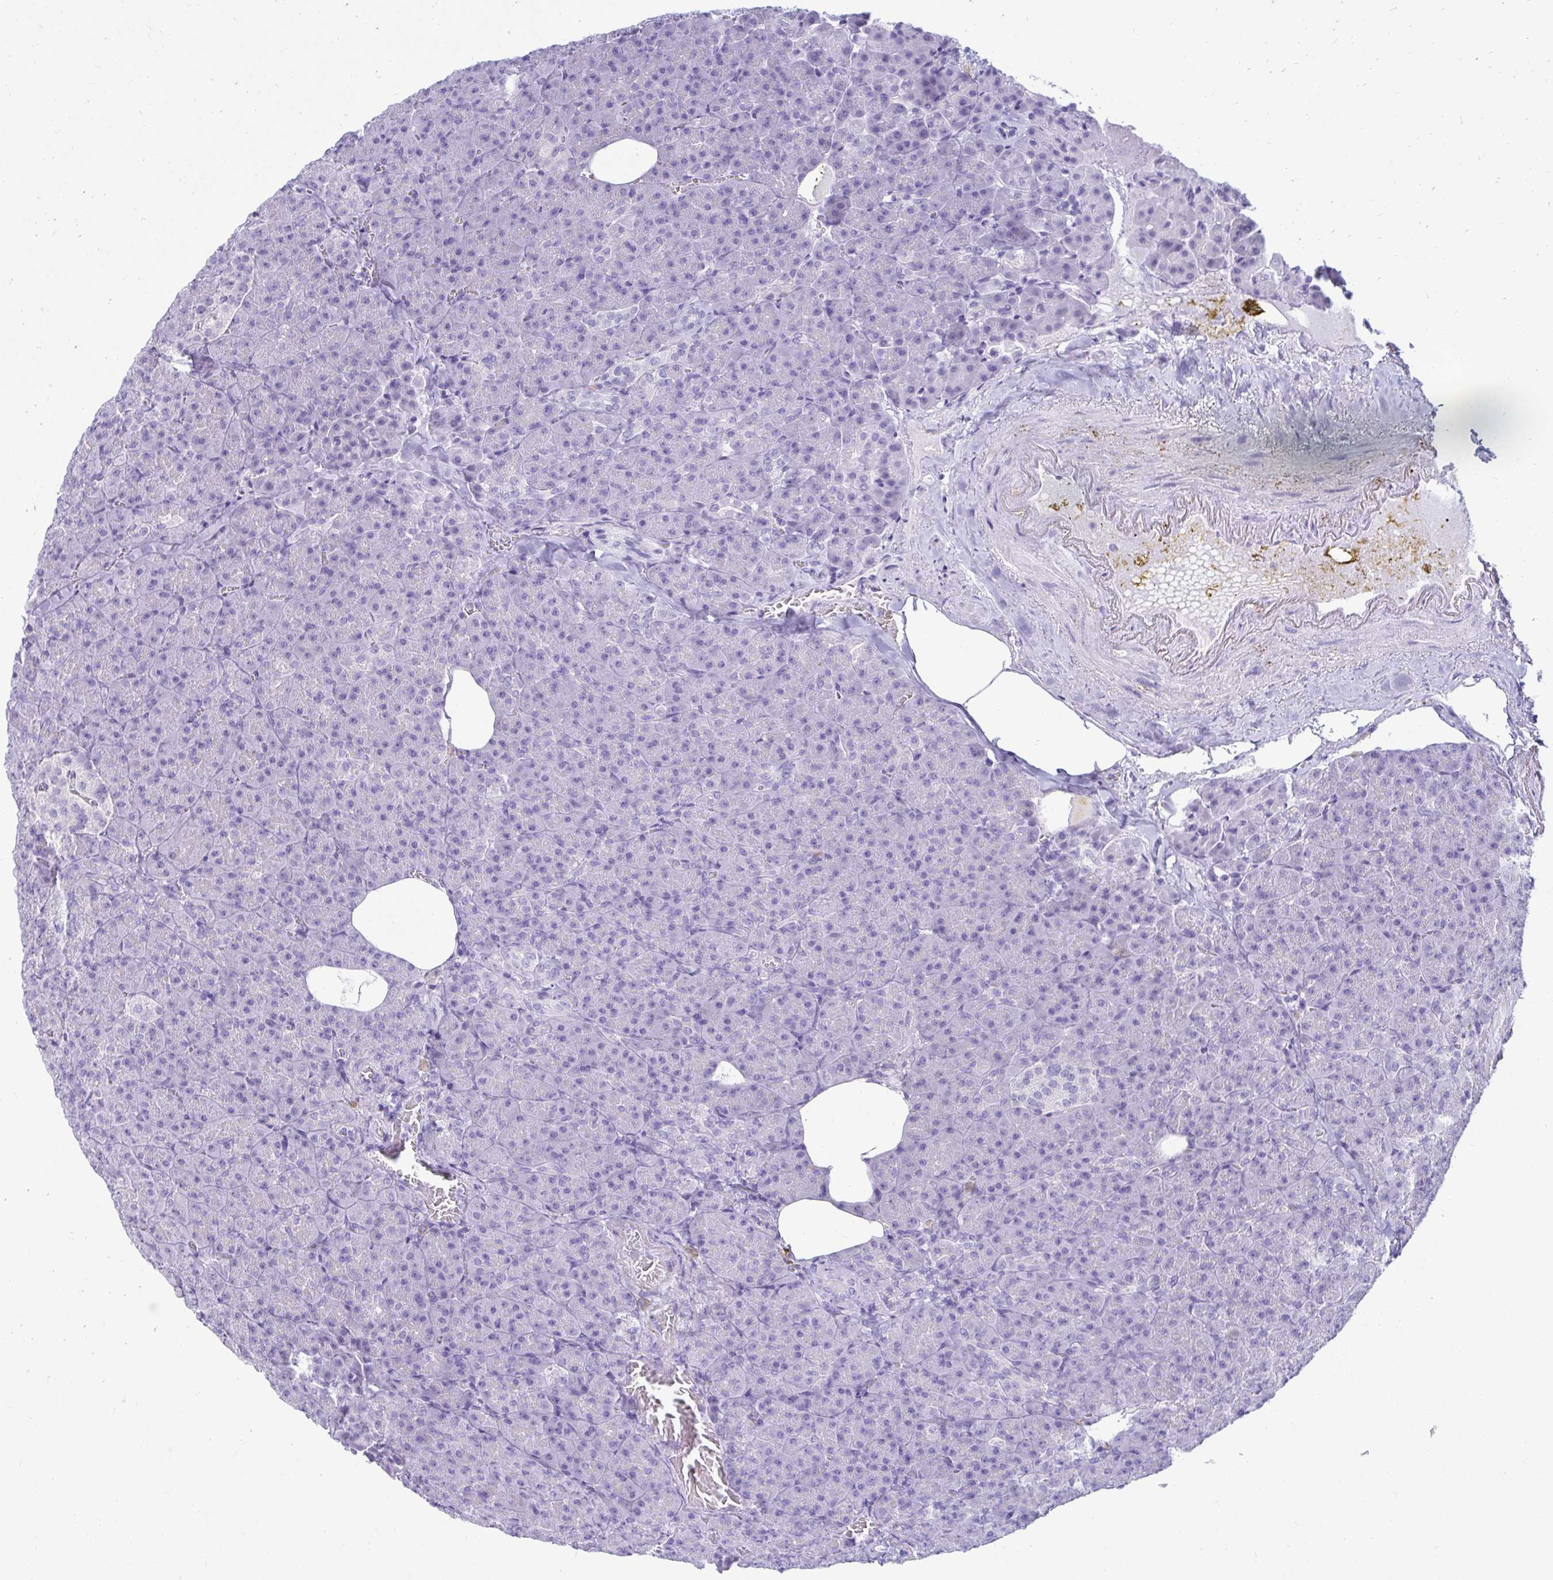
{"staining": {"intensity": "negative", "quantity": "none", "location": "none"}, "tissue": "pancreas", "cell_type": "Exocrine glandular cells", "image_type": "normal", "snomed": [{"axis": "morphology", "description": "Normal tissue, NOS"}, {"axis": "topography", "description": "Pancreas"}], "caption": "Exocrine glandular cells show no significant positivity in benign pancreas.", "gene": "ATP4B", "patient": {"sex": "female", "age": 74}}